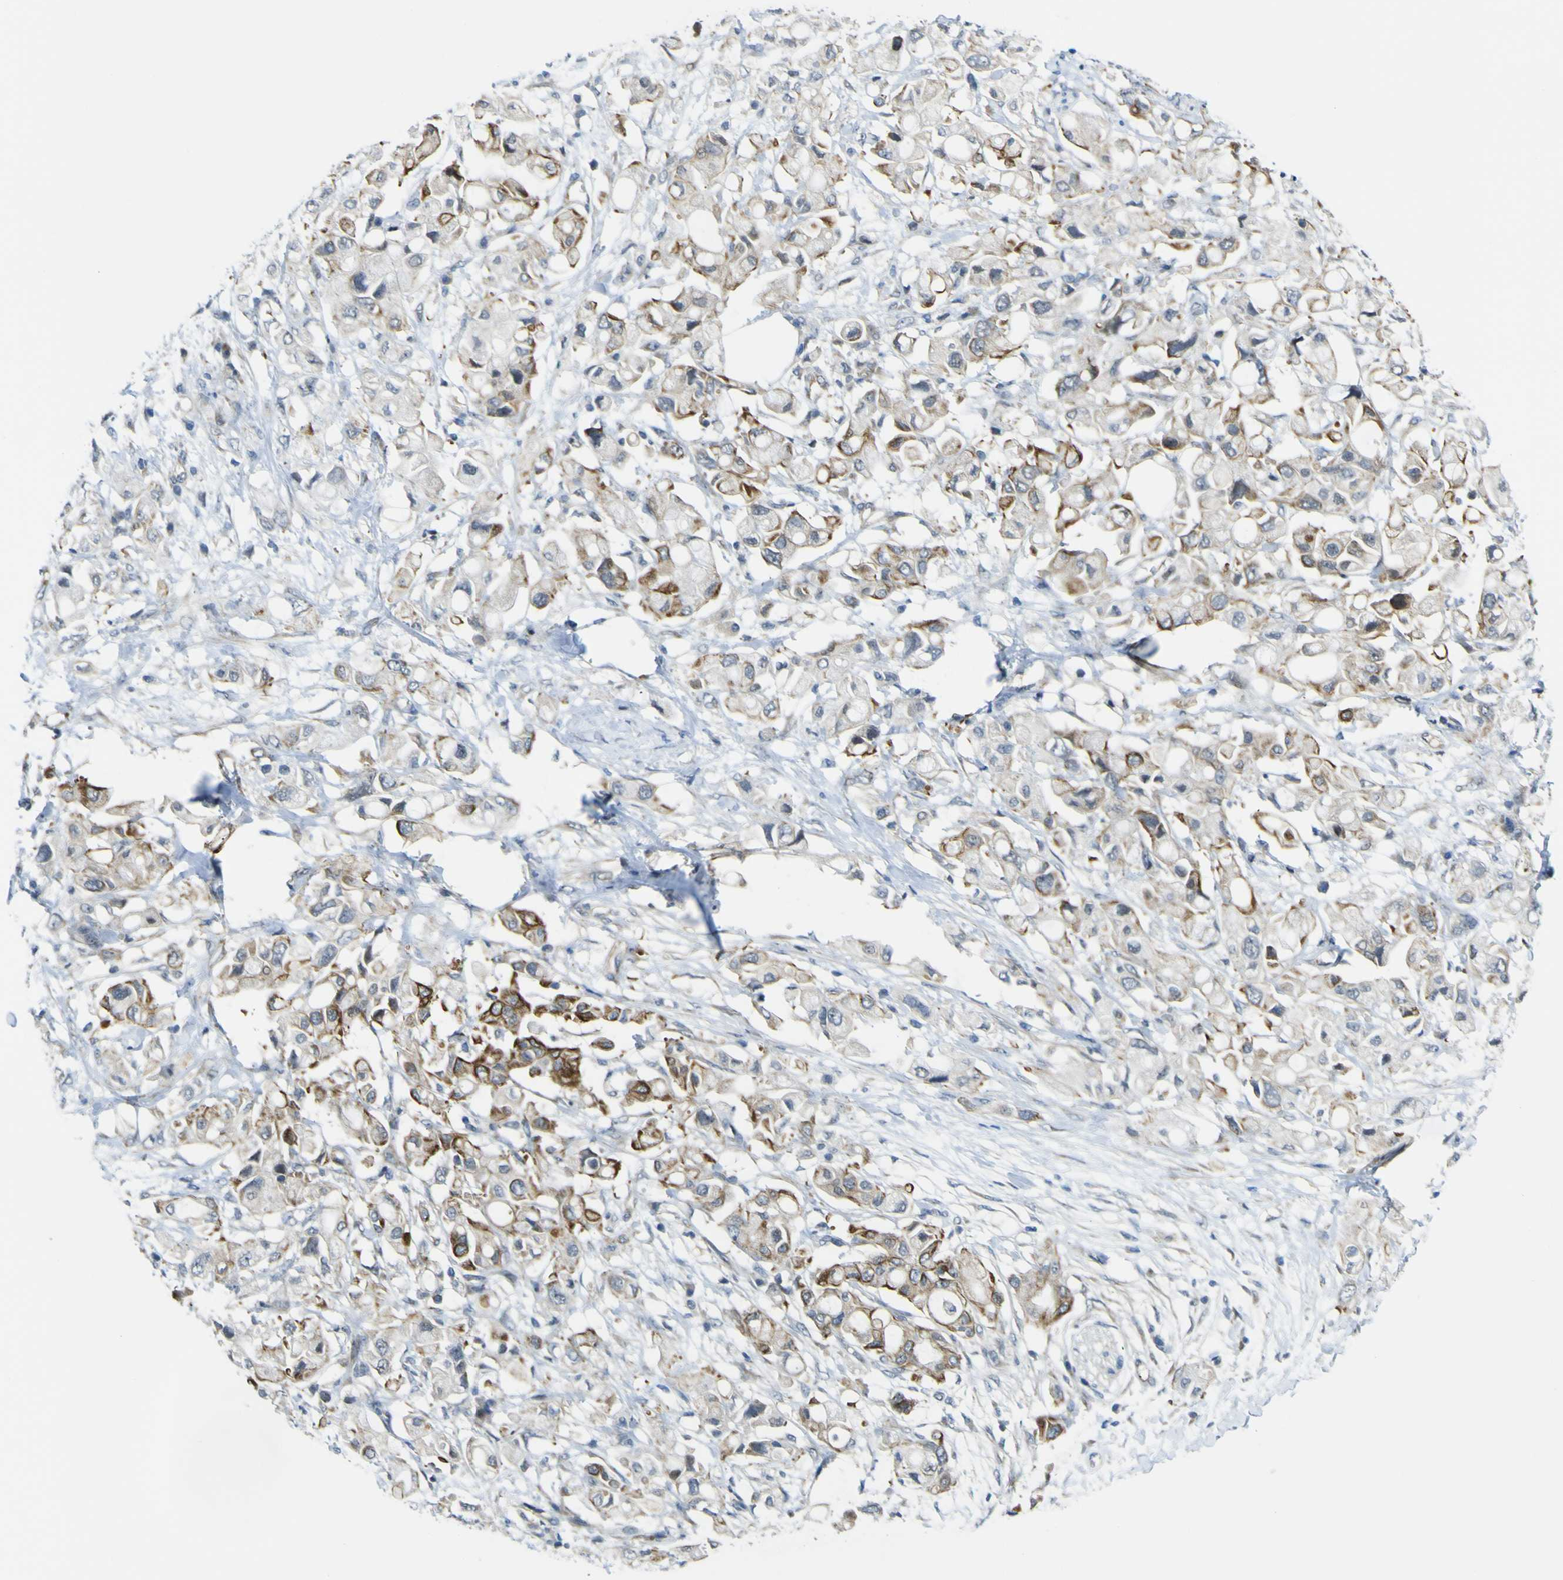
{"staining": {"intensity": "strong", "quantity": "25%-75%", "location": "cytoplasmic/membranous"}, "tissue": "pancreatic cancer", "cell_type": "Tumor cells", "image_type": "cancer", "snomed": [{"axis": "morphology", "description": "Adenocarcinoma, NOS"}, {"axis": "topography", "description": "Pancreas"}], "caption": "Human pancreatic cancer stained for a protein (brown) exhibits strong cytoplasmic/membranous positive positivity in approximately 25%-75% of tumor cells.", "gene": "KDM7A", "patient": {"sex": "female", "age": 56}}